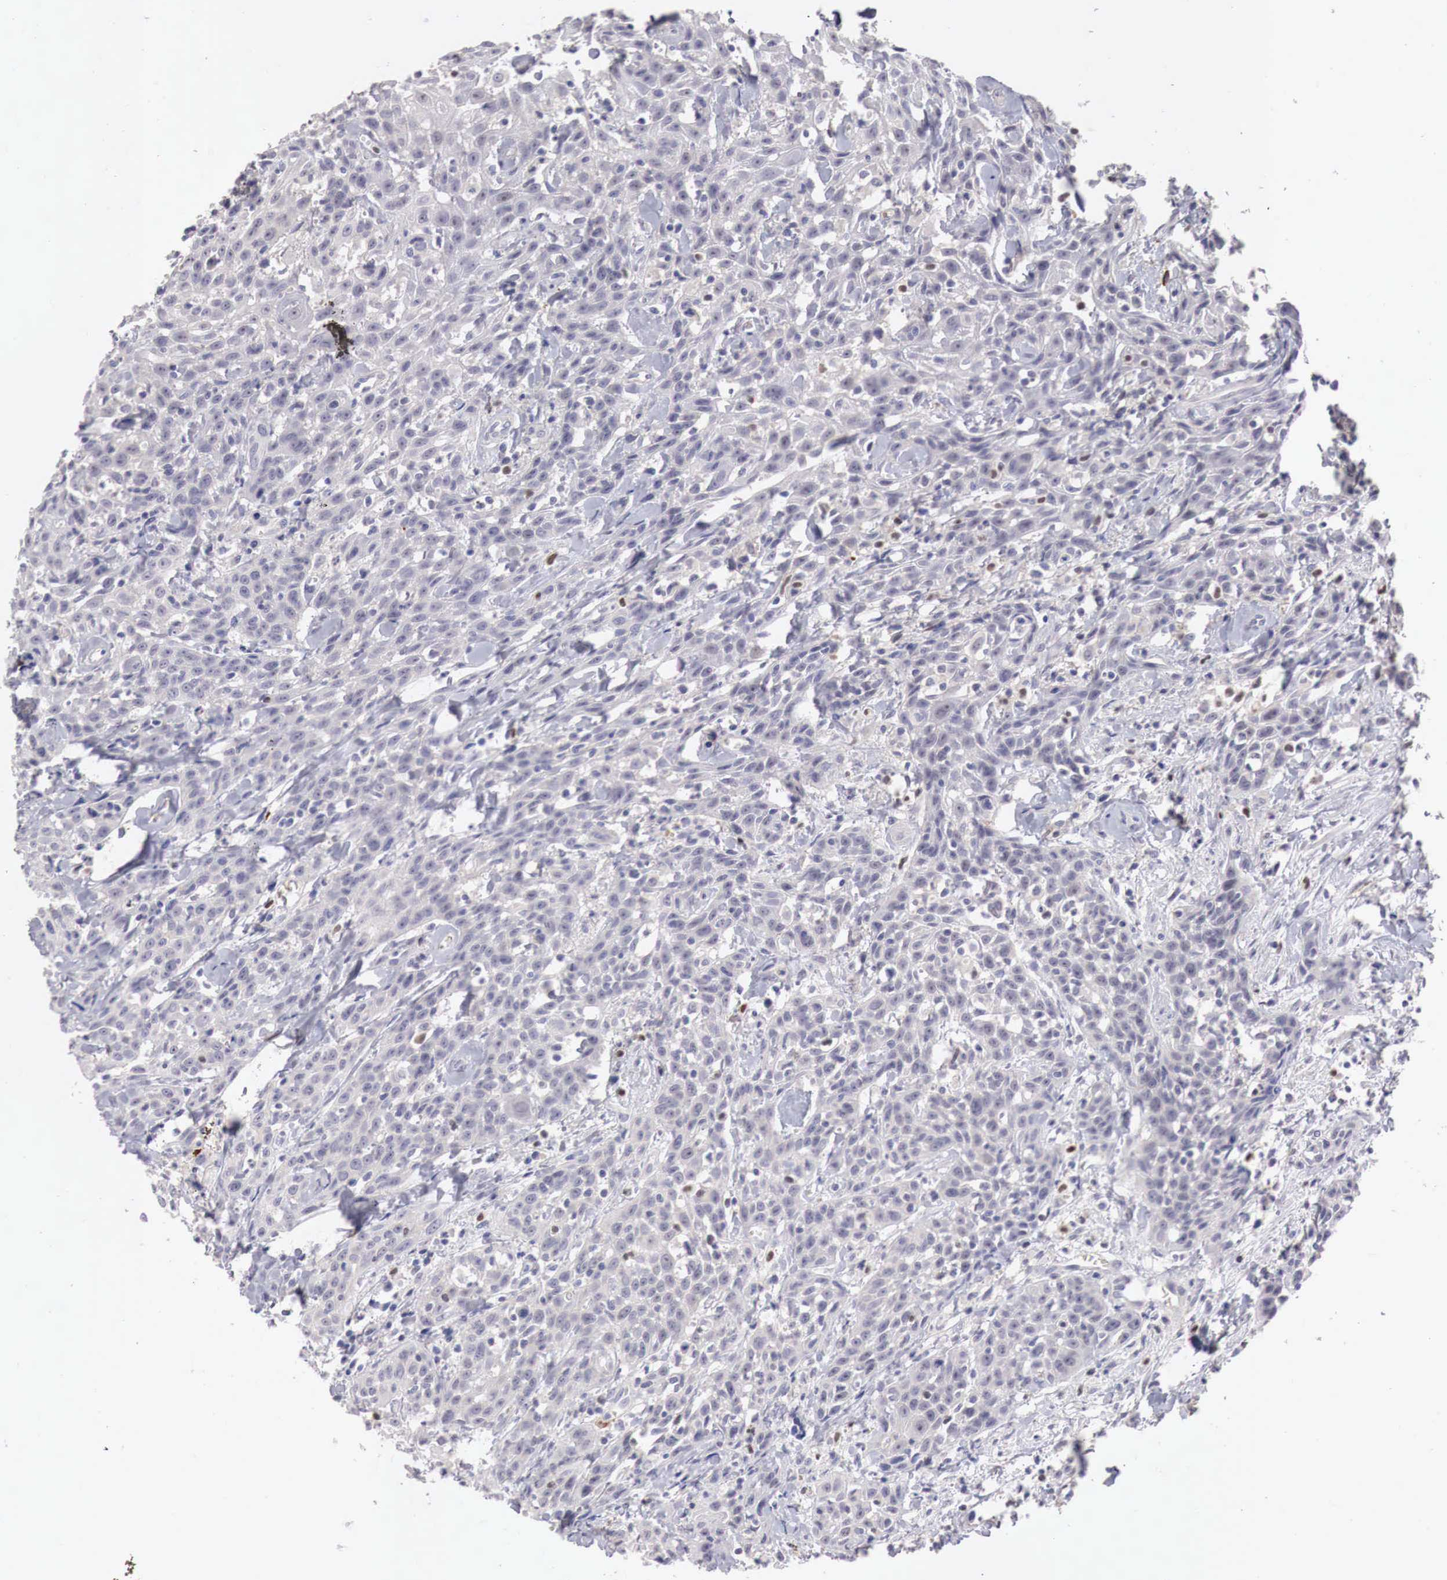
{"staining": {"intensity": "negative", "quantity": "none", "location": "none"}, "tissue": "head and neck cancer", "cell_type": "Tumor cells", "image_type": "cancer", "snomed": [{"axis": "morphology", "description": "Squamous cell carcinoma, NOS"}, {"axis": "topography", "description": "Oral tissue"}, {"axis": "topography", "description": "Head-Neck"}], "caption": "Immunohistochemistry histopathology image of human squamous cell carcinoma (head and neck) stained for a protein (brown), which exhibits no staining in tumor cells.", "gene": "GATA1", "patient": {"sex": "female", "age": 82}}